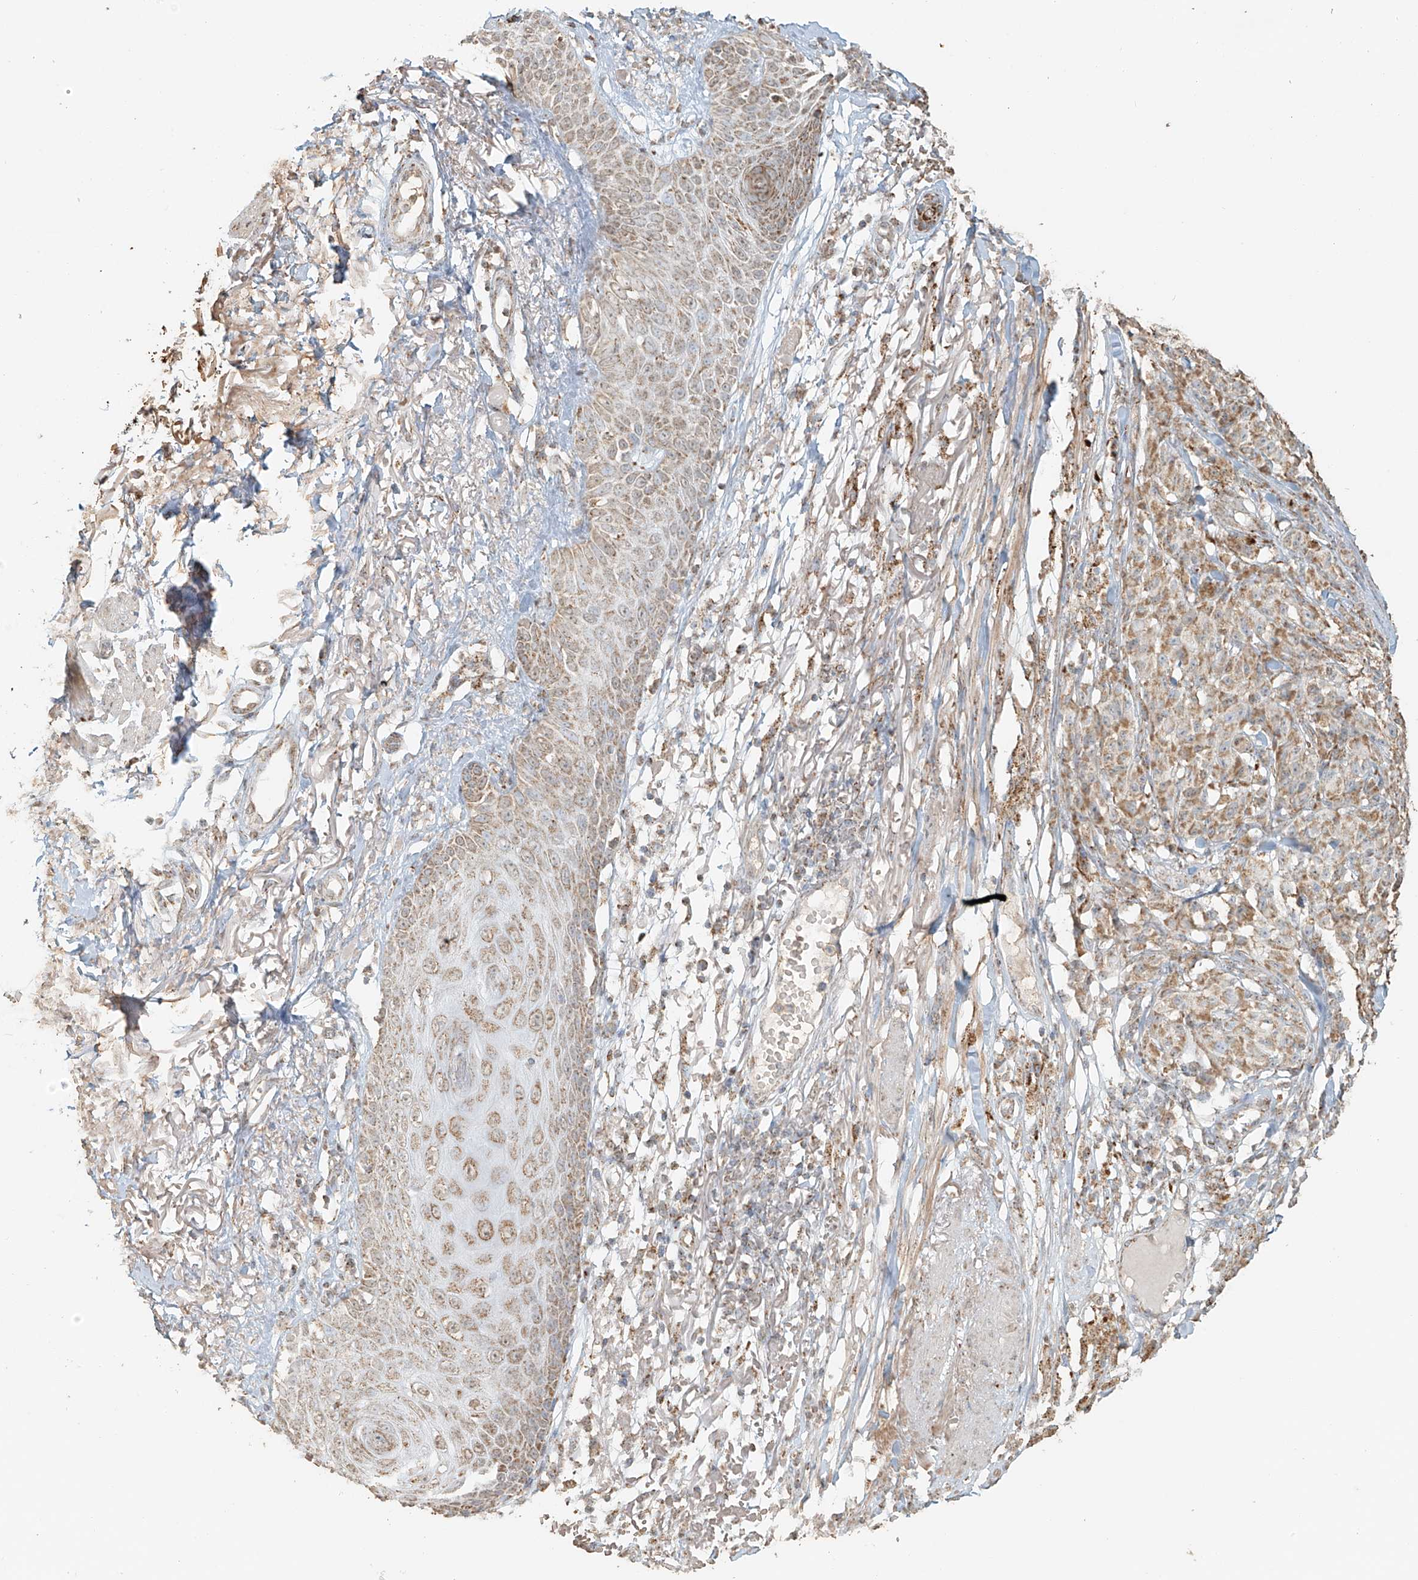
{"staining": {"intensity": "moderate", "quantity": ">75%", "location": "cytoplasmic/membranous"}, "tissue": "melanoma", "cell_type": "Tumor cells", "image_type": "cancer", "snomed": [{"axis": "morphology", "description": "Malignant melanoma, NOS"}, {"axis": "topography", "description": "Skin"}], "caption": "Malignant melanoma was stained to show a protein in brown. There is medium levels of moderate cytoplasmic/membranous positivity in about >75% of tumor cells. (DAB (3,3'-diaminobenzidine) IHC, brown staining for protein, blue staining for nuclei).", "gene": "MIPEP", "patient": {"sex": "female", "age": 82}}